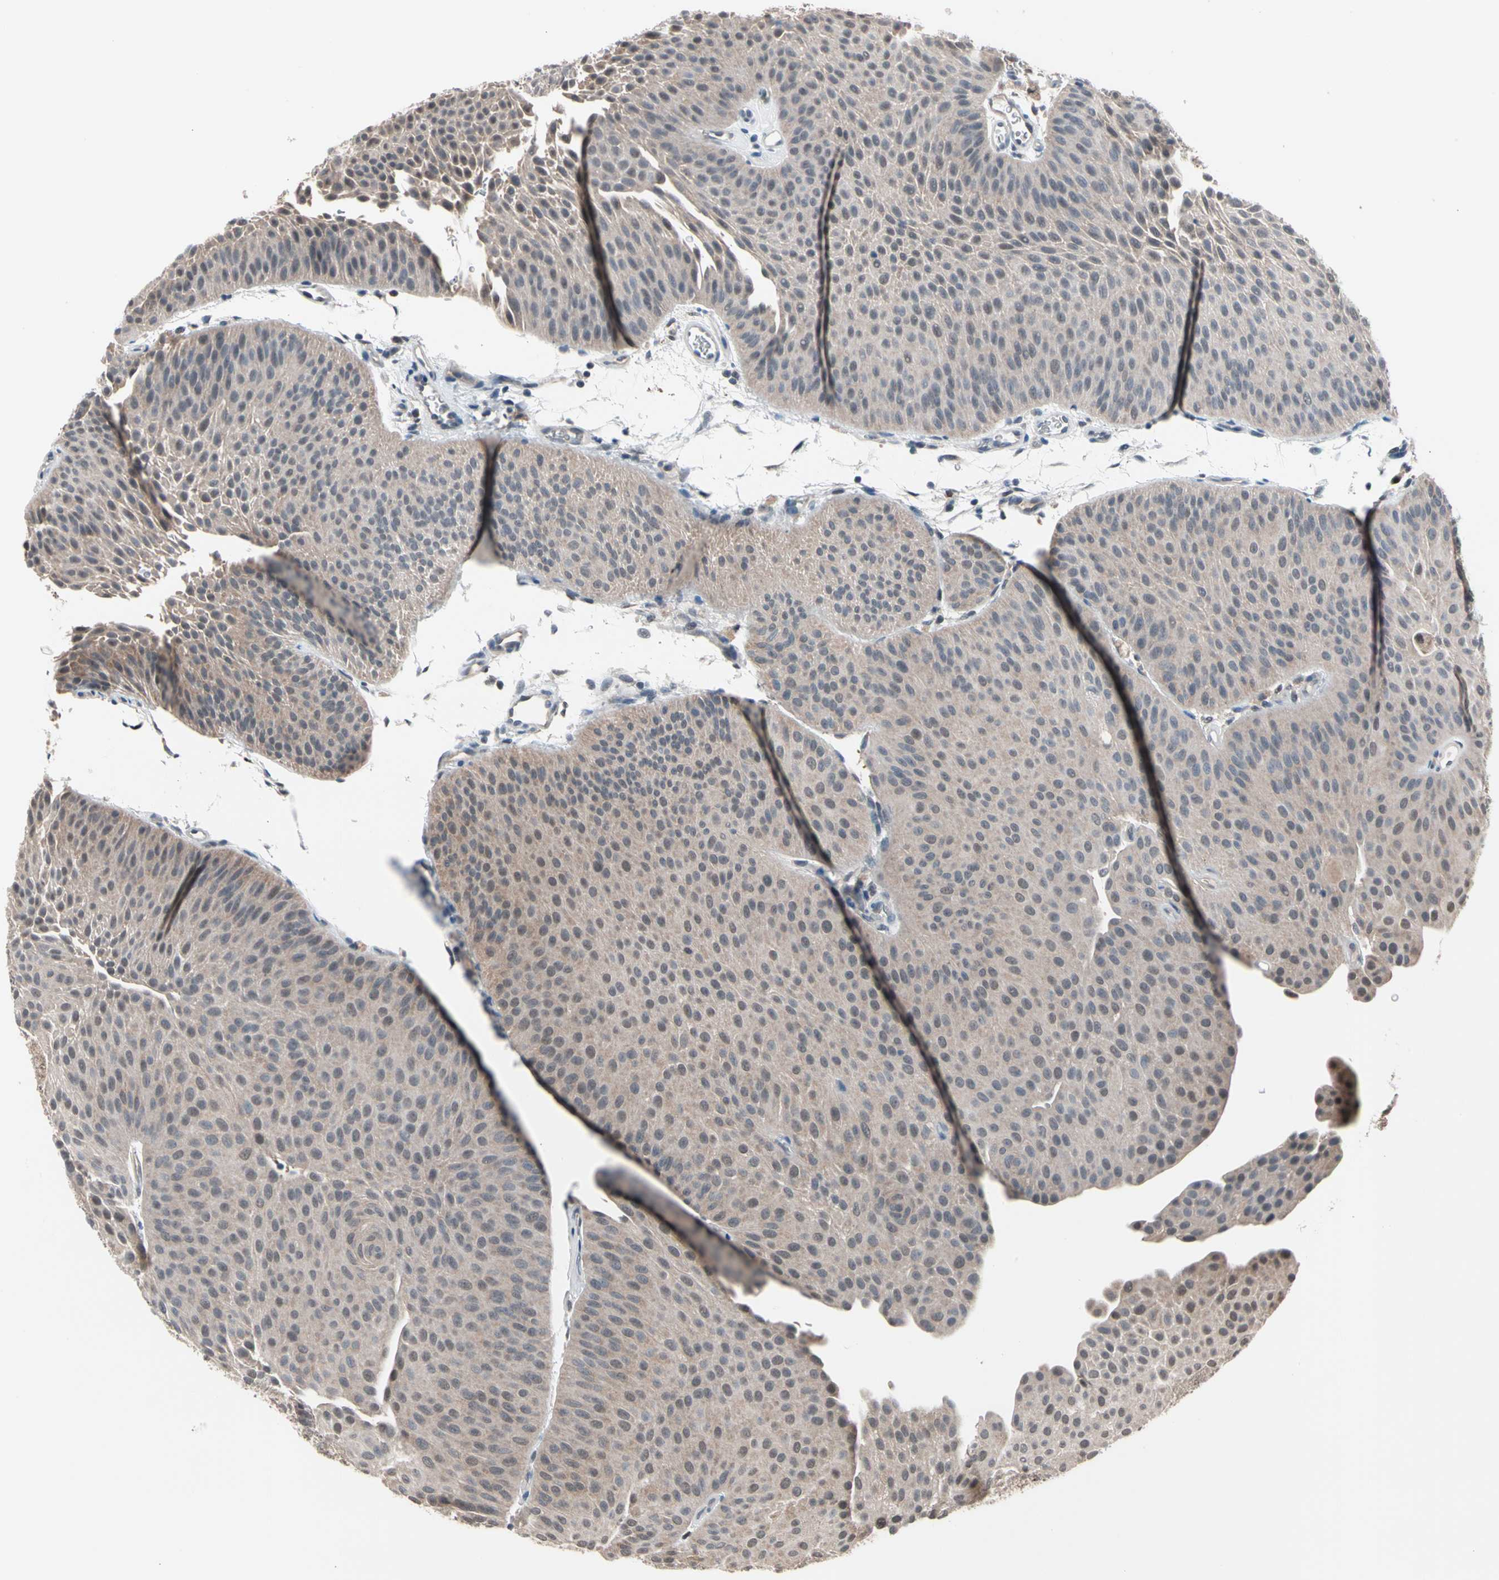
{"staining": {"intensity": "weak", "quantity": "25%-75%", "location": "cytoplasmic/membranous"}, "tissue": "urothelial cancer", "cell_type": "Tumor cells", "image_type": "cancer", "snomed": [{"axis": "morphology", "description": "Urothelial carcinoma, Low grade"}, {"axis": "topography", "description": "Urinary bladder"}], "caption": "High-power microscopy captured an immunohistochemistry micrograph of urothelial cancer, revealing weak cytoplasmic/membranous expression in approximately 25%-75% of tumor cells.", "gene": "PSMA2", "patient": {"sex": "female", "age": 60}}